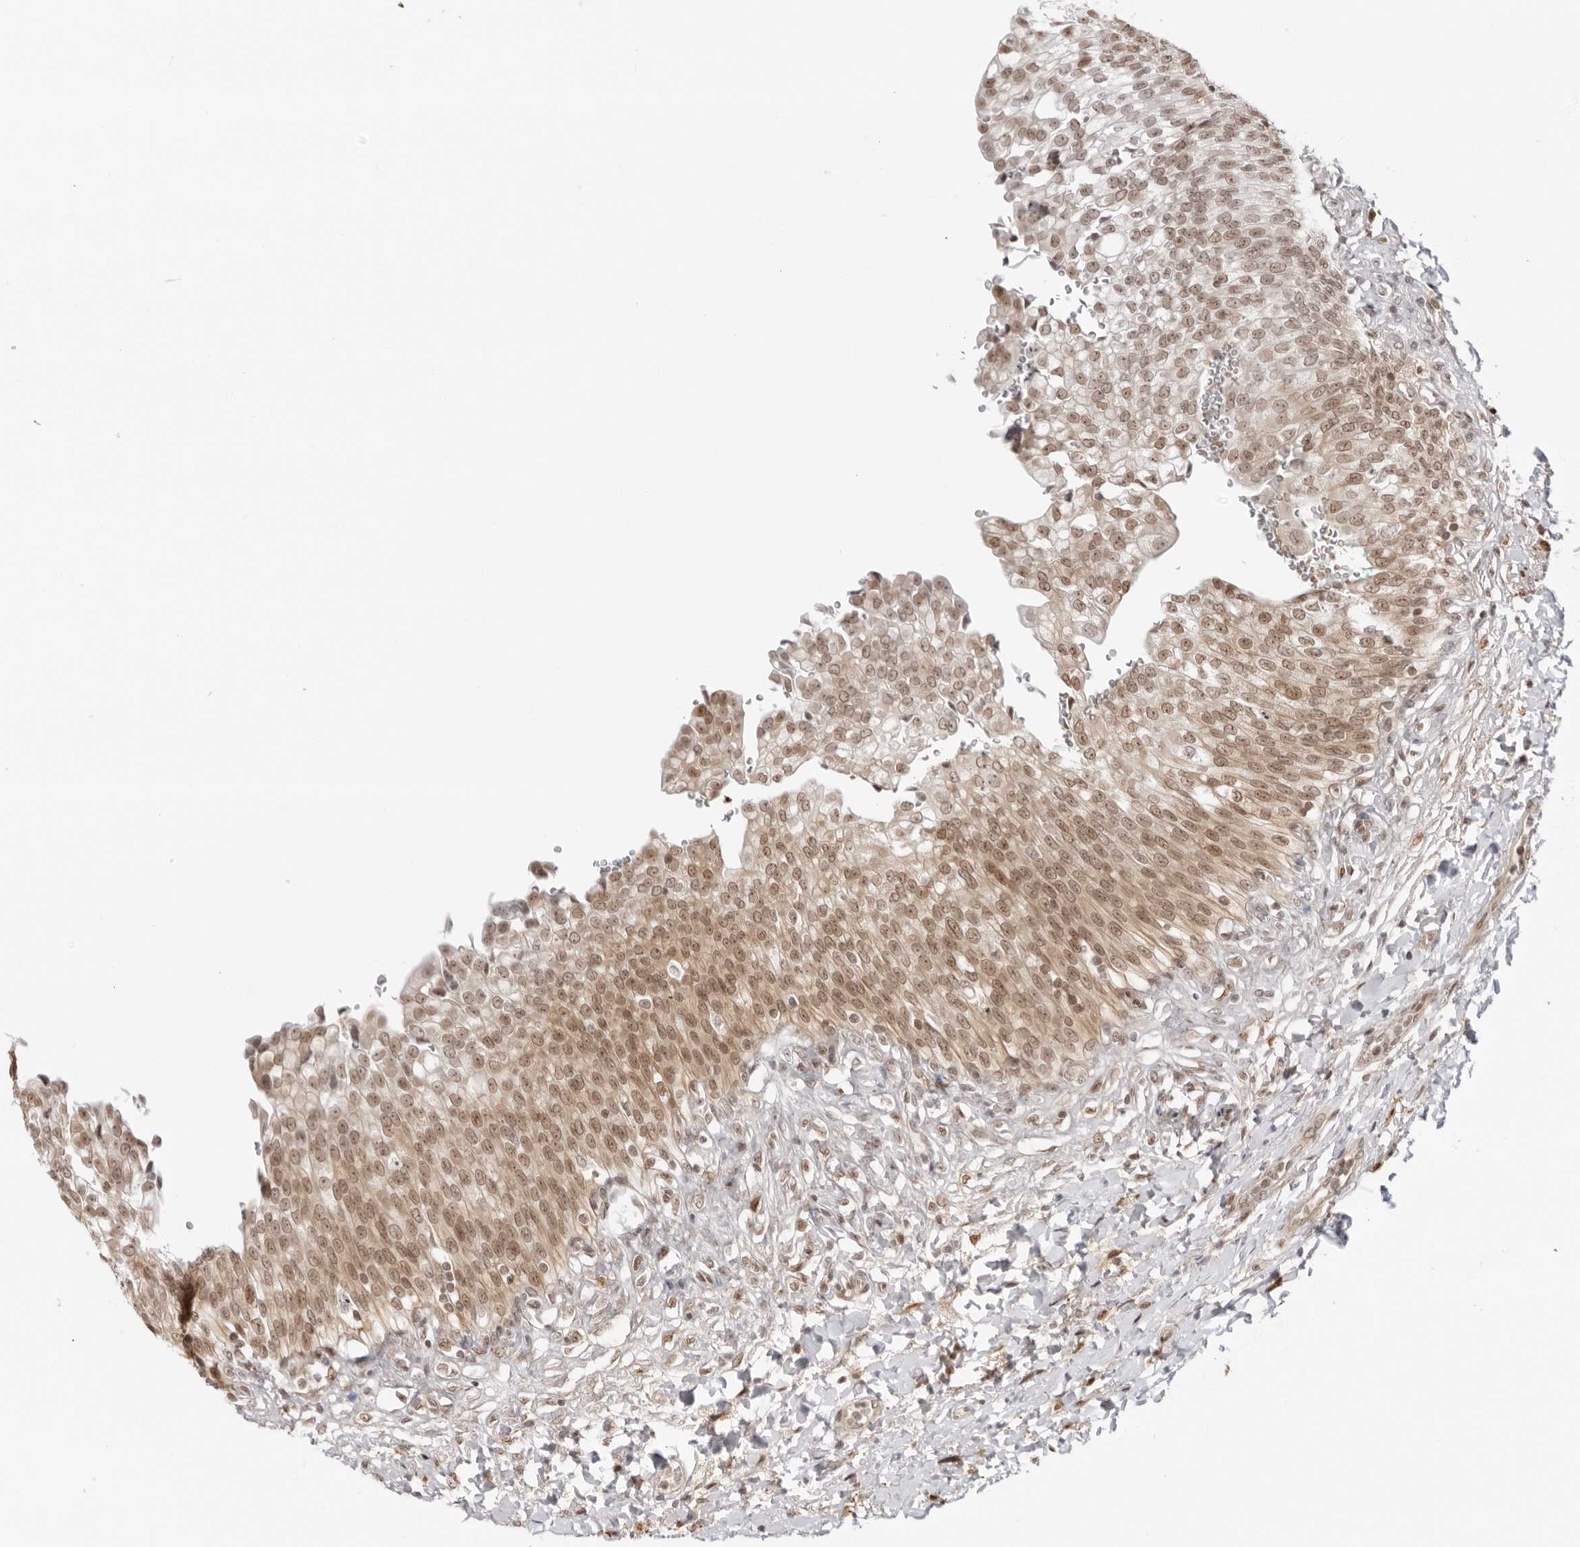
{"staining": {"intensity": "moderate", "quantity": ">75%", "location": "cytoplasmic/membranous,nuclear"}, "tissue": "urinary bladder", "cell_type": "Urothelial cells", "image_type": "normal", "snomed": [{"axis": "morphology", "description": "Urothelial carcinoma, High grade"}, {"axis": "topography", "description": "Urinary bladder"}], "caption": "Immunohistochemical staining of unremarkable urinary bladder demonstrates >75% levels of moderate cytoplasmic/membranous,nuclear protein expression in approximately >75% of urothelial cells. (IHC, brightfield microscopy, high magnification).", "gene": "RNF146", "patient": {"sex": "male", "age": 46}}